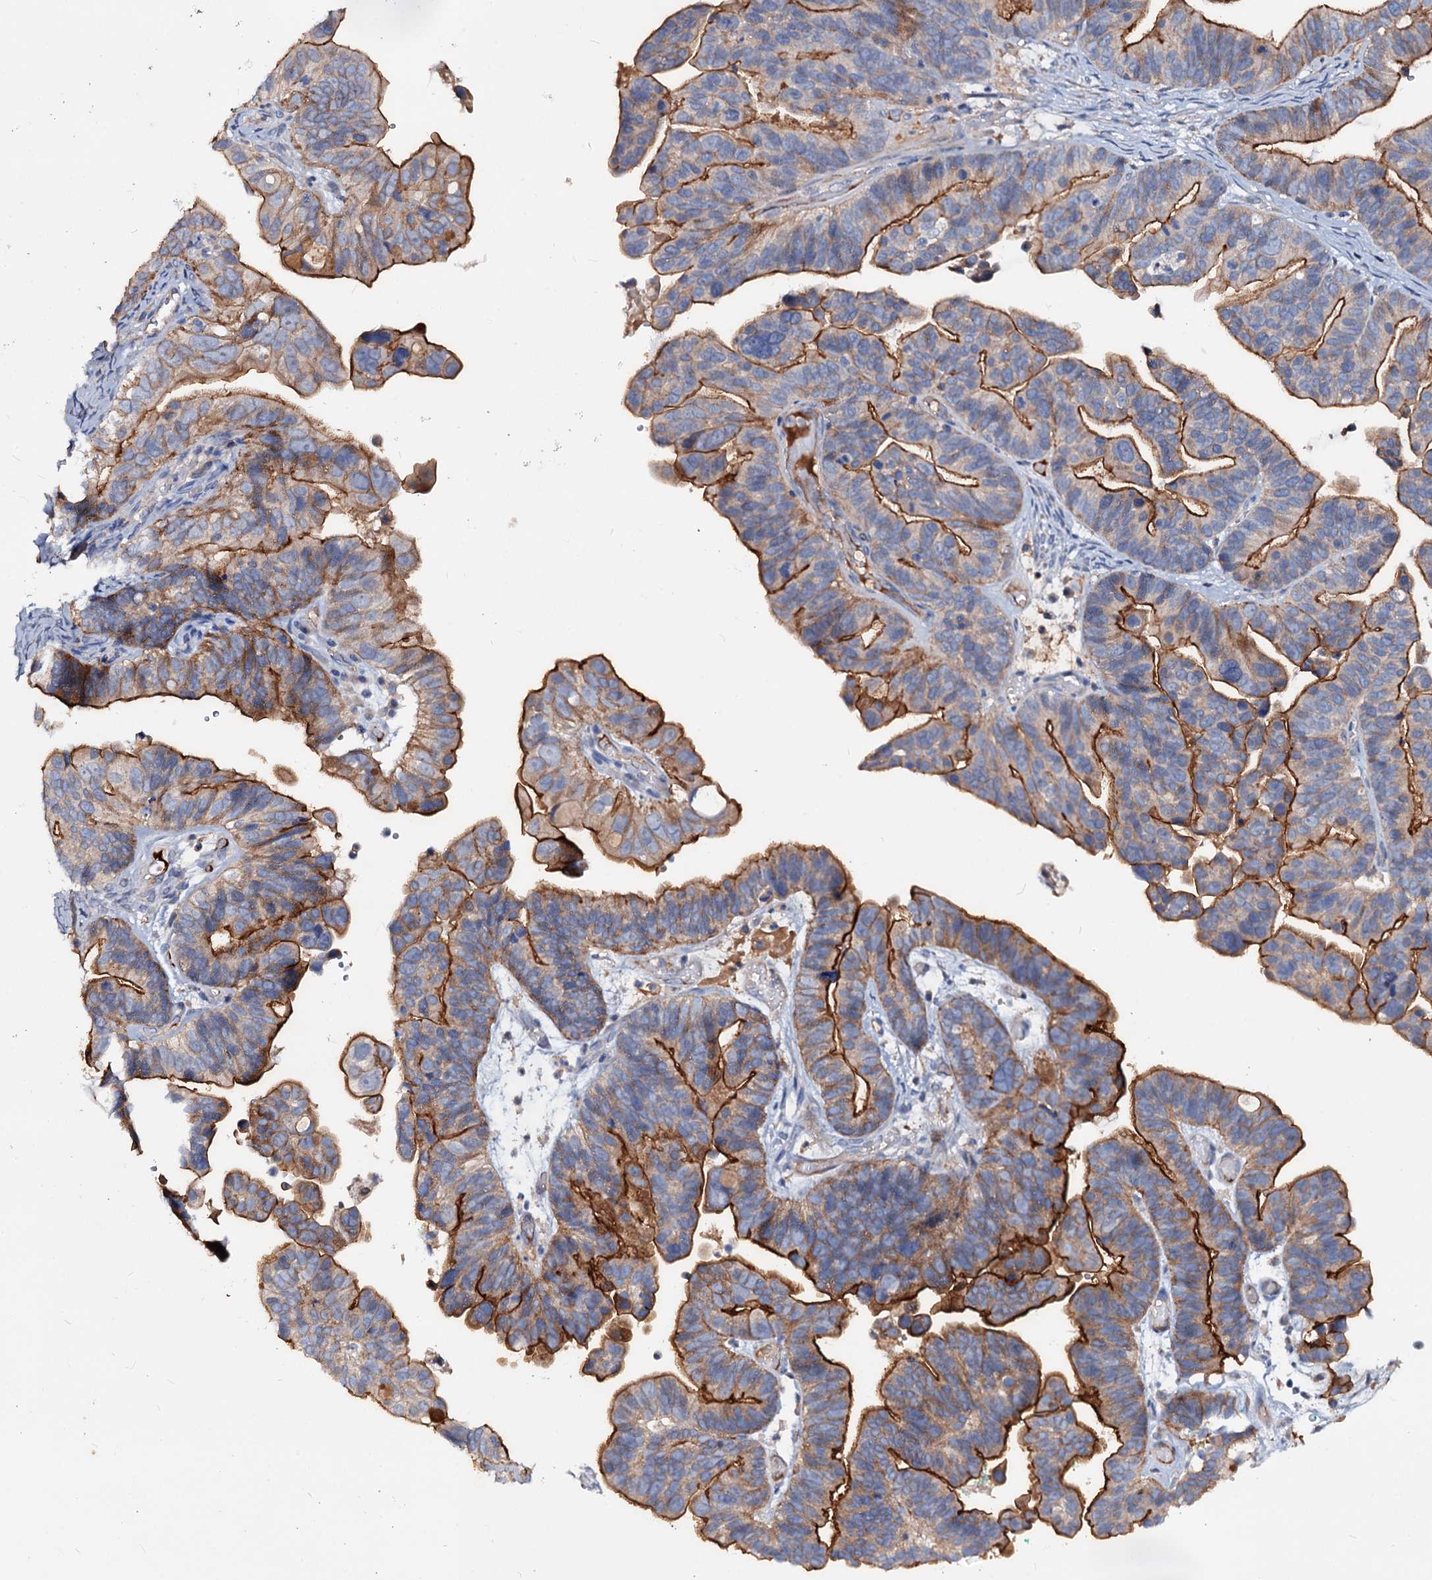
{"staining": {"intensity": "moderate", "quantity": ">75%", "location": "cytoplasmic/membranous"}, "tissue": "ovarian cancer", "cell_type": "Tumor cells", "image_type": "cancer", "snomed": [{"axis": "morphology", "description": "Cystadenocarcinoma, serous, NOS"}, {"axis": "topography", "description": "Ovary"}], "caption": "High-power microscopy captured an immunohistochemistry photomicrograph of ovarian cancer (serous cystadenocarcinoma), revealing moderate cytoplasmic/membranous positivity in about >75% of tumor cells.", "gene": "ACY3", "patient": {"sex": "female", "age": 56}}